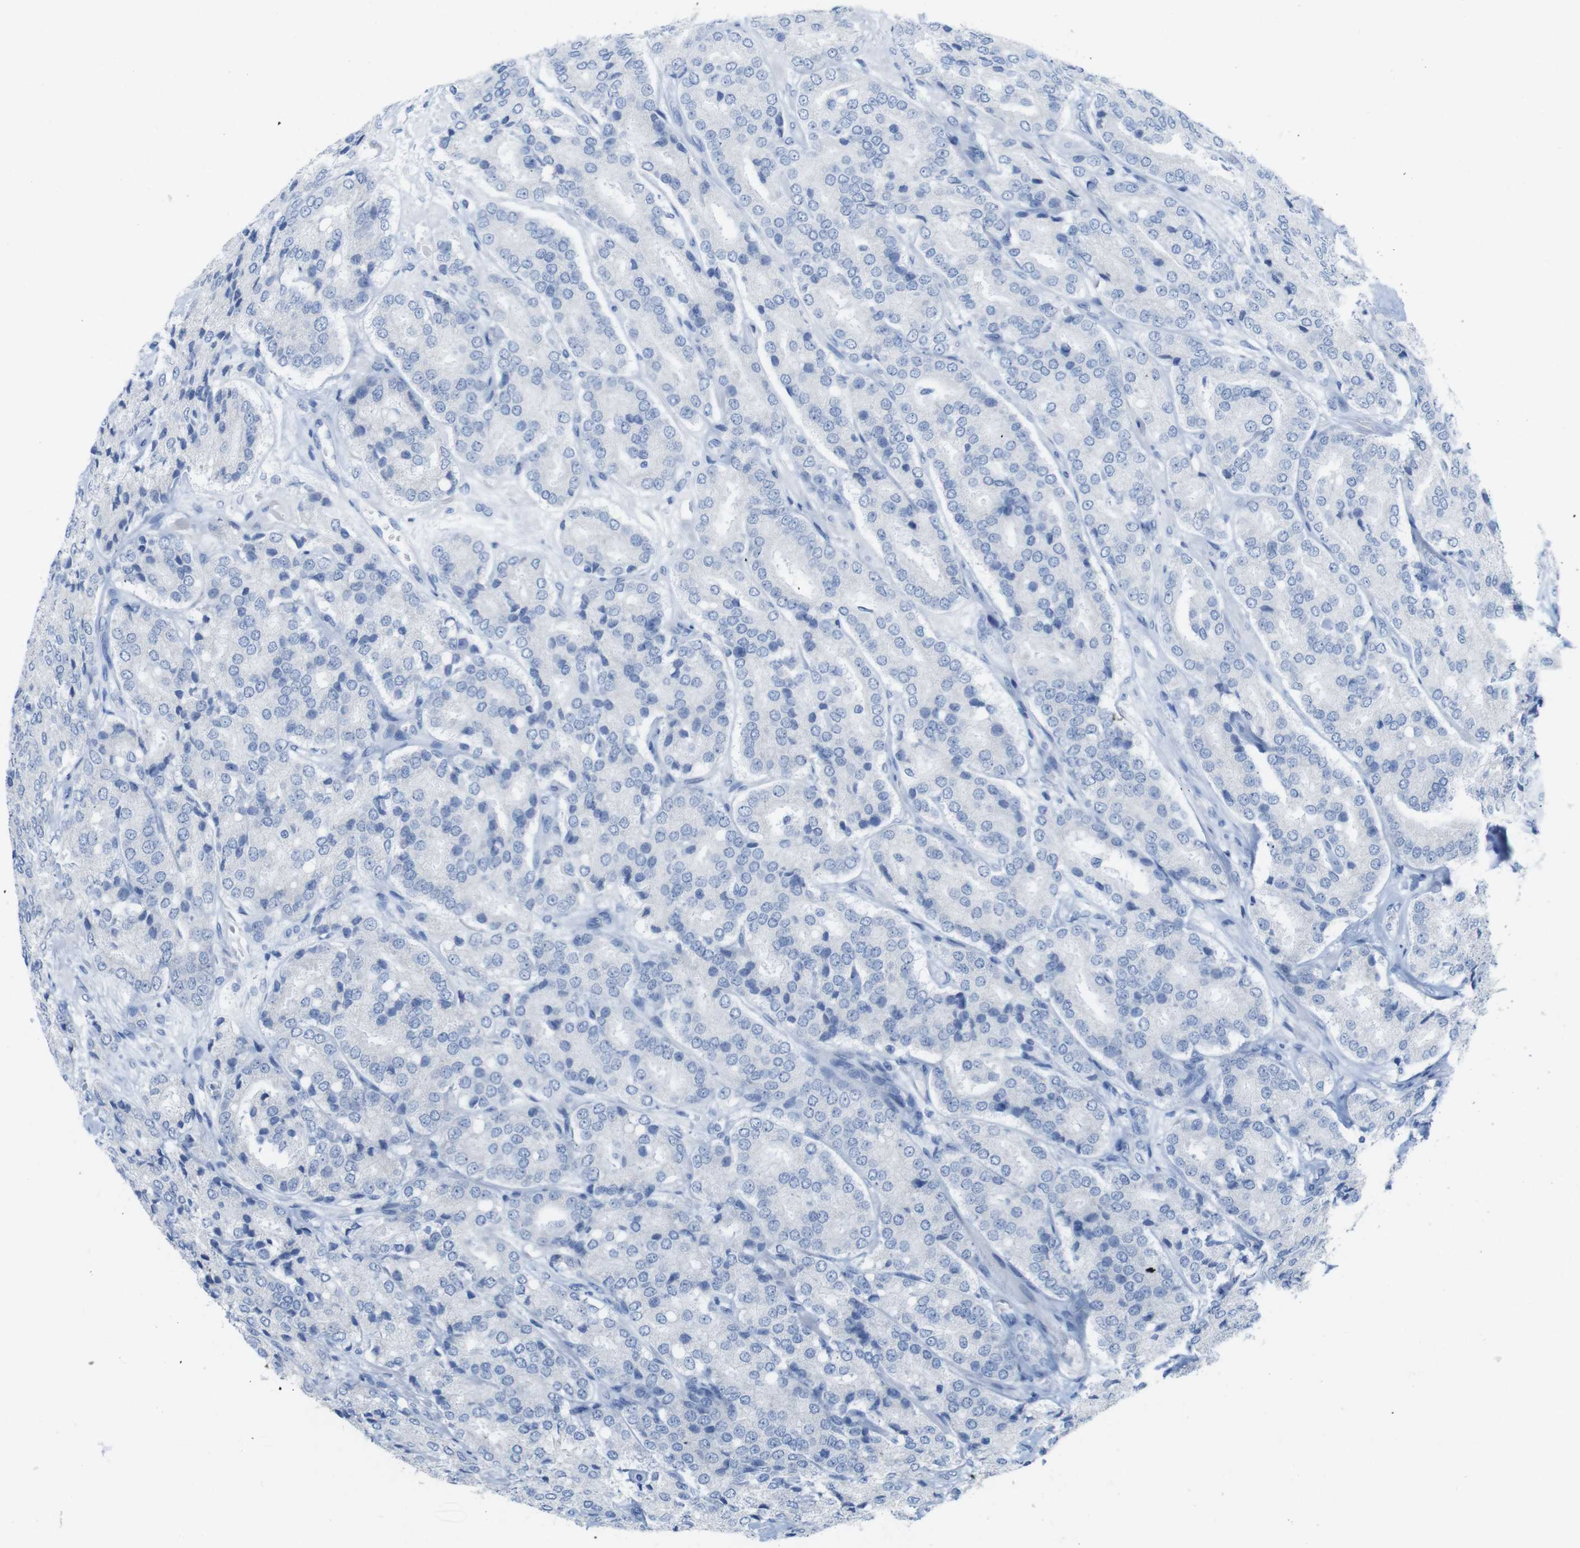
{"staining": {"intensity": "negative", "quantity": "none", "location": "none"}, "tissue": "prostate cancer", "cell_type": "Tumor cells", "image_type": "cancer", "snomed": [{"axis": "morphology", "description": "Adenocarcinoma, High grade"}, {"axis": "topography", "description": "Prostate"}], "caption": "The immunohistochemistry image has no significant staining in tumor cells of adenocarcinoma (high-grade) (prostate) tissue.", "gene": "LAG3", "patient": {"sex": "male", "age": 65}}